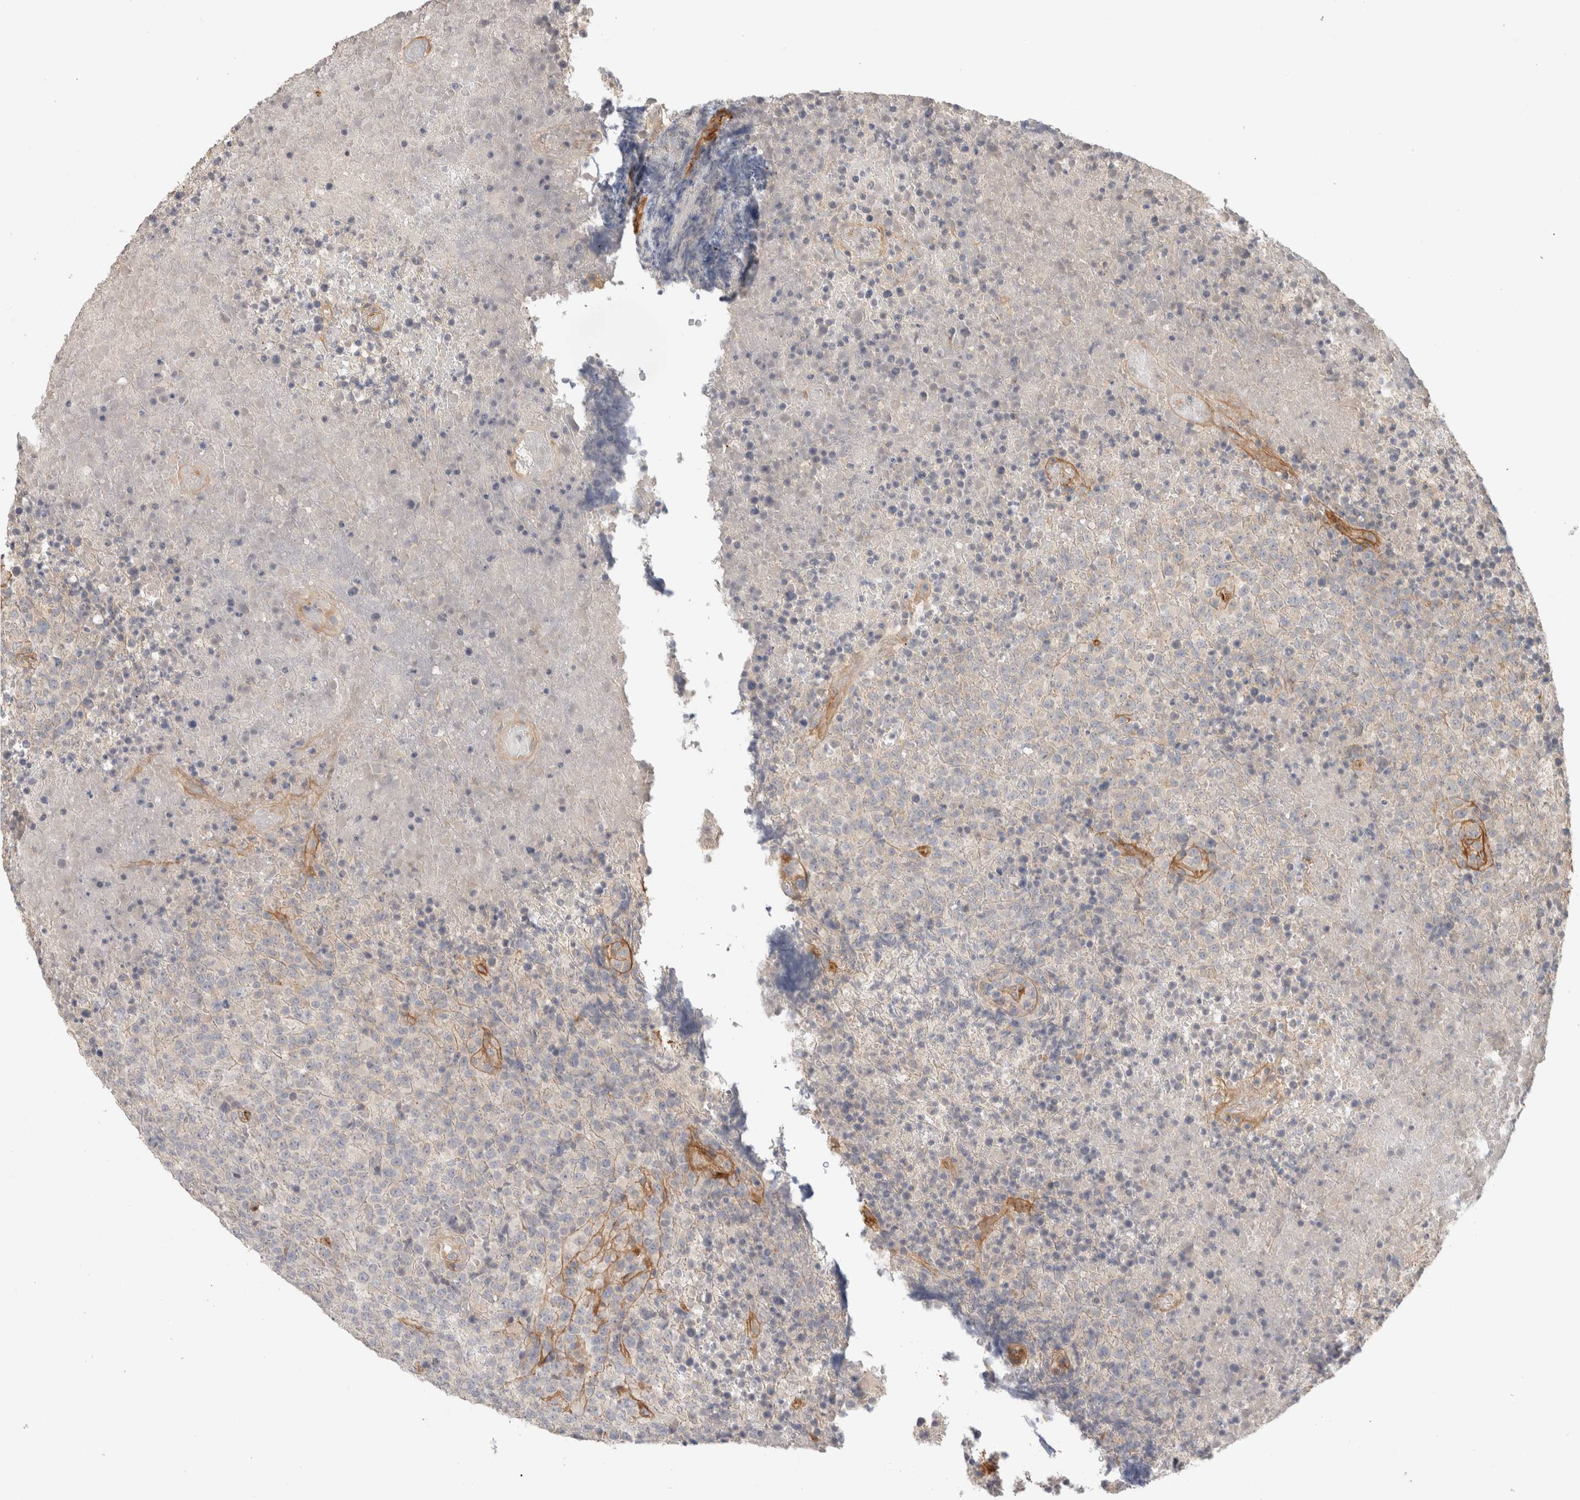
{"staining": {"intensity": "negative", "quantity": "none", "location": "none"}, "tissue": "lymphoma", "cell_type": "Tumor cells", "image_type": "cancer", "snomed": [{"axis": "morphology", "description": "Malignant lymphoma, non-Hodgkin's type, High grade"}, {"axis": "topography", "description": "Lymph node"}], "caption": "High power microscopy histopathology image of an immunohistochemistry photomicrograph of high-grade malignant lymphoma, non-Hodgkin's type, revealing no significant staining in tumor cells.", "gene": "HSPG2", "patient": {"sex": "male", "age": 13}}